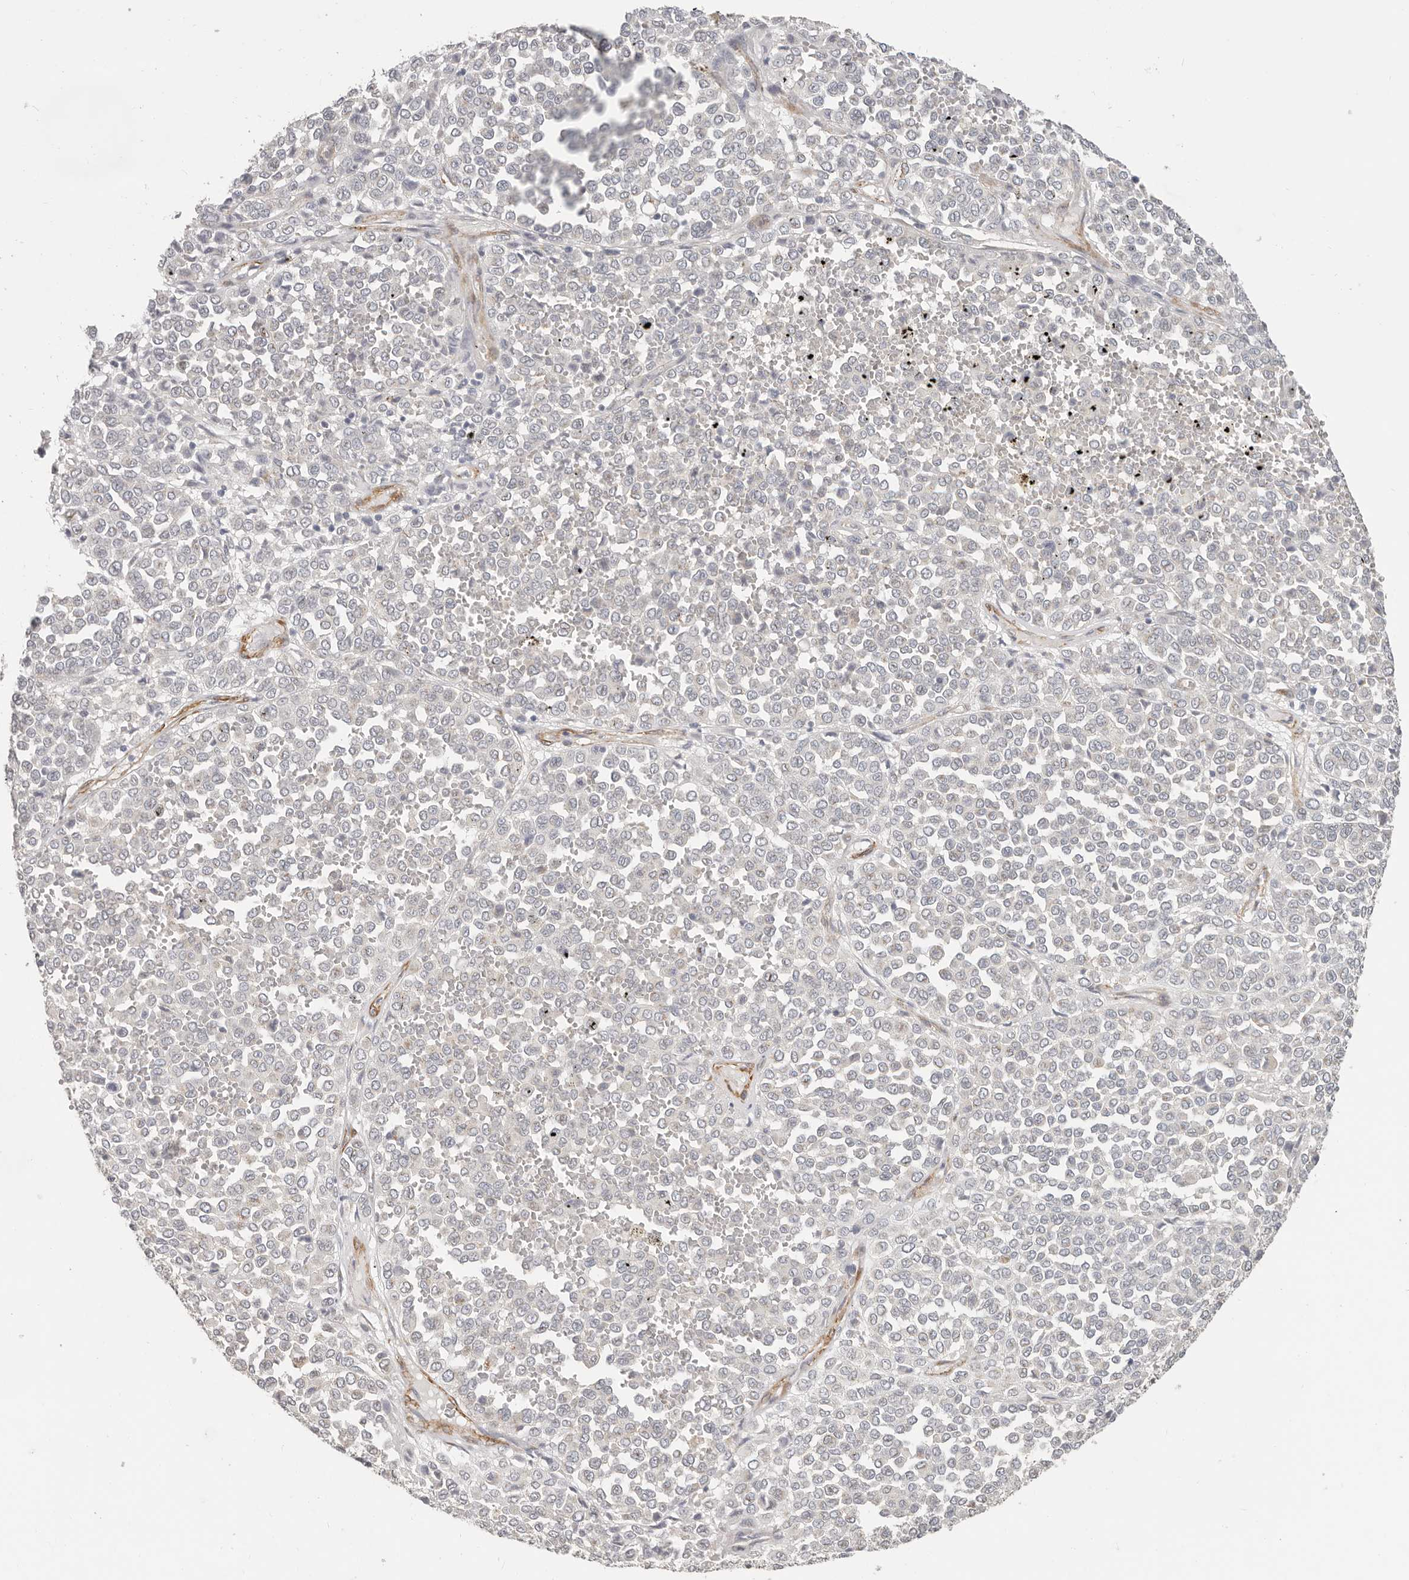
{"staining": {"intensity": "negative", "quantity": "none", "location": "none"}, "tissue": "melanoma", "cell_type": "Tumor cells", "image_type": "cancer", "snomed": [{"axis": "morphology", "description": "Malignant melanoma, Metastatic site"}, {"axis": "topography", "description": "Pancreas"}], "caption": "An image of malignant melanoma (metastatic site) stained for a protein demonstrates no brown staining in tumor cells.", "gene": "RABAC1", "patient": {"sex": "female", "age": 30}}